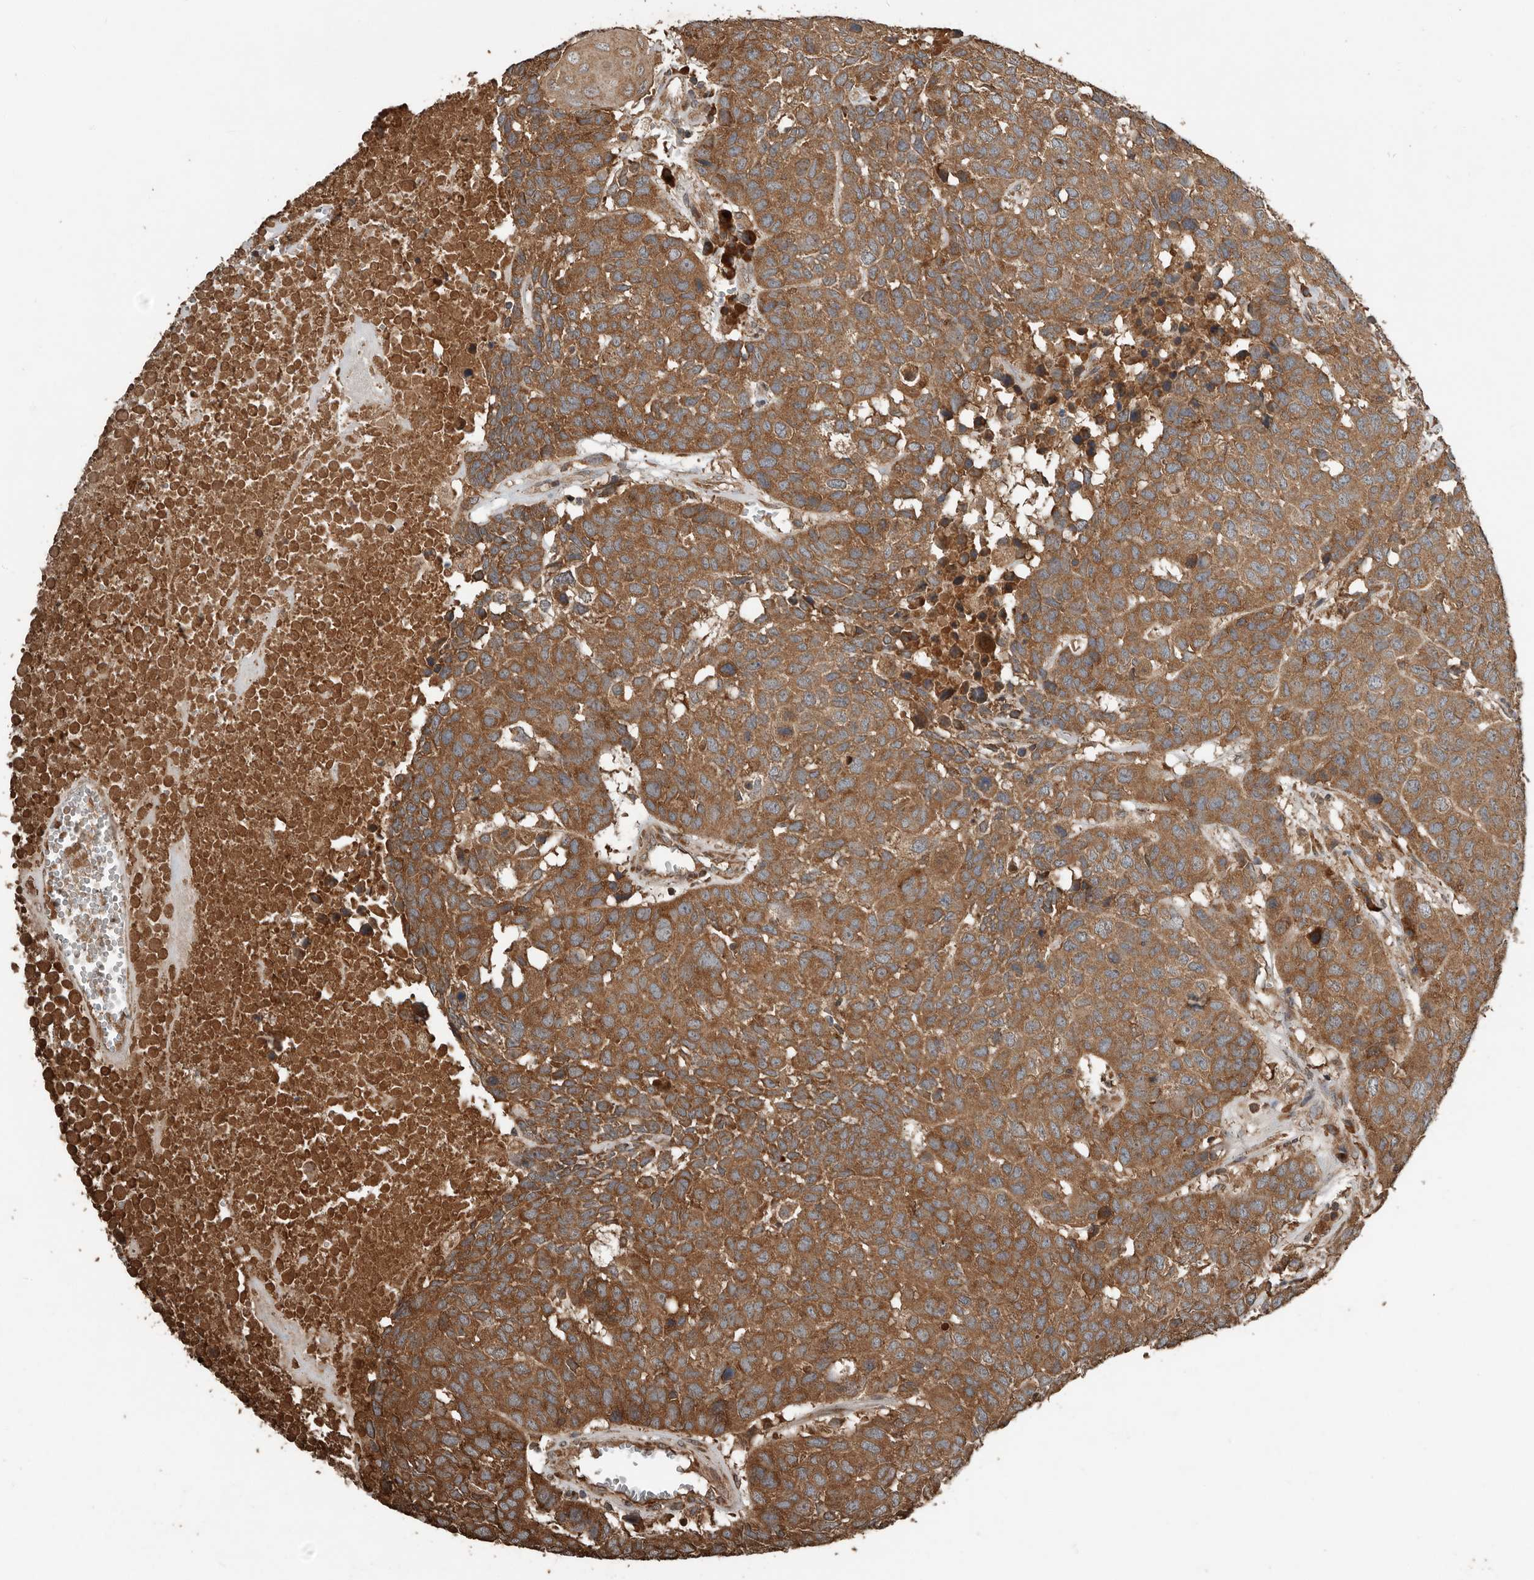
{"staining": {"intensity": "strong", "quantity": ">75%", "location": "cytoplasmic/membranous"}, "tissue": "head and neck cancer", "cell_type": "Tumor cells", "image_type": "cancer", "snomed": [{"axis": "morphology", "description": "Squamous cell carcinoma, NOS"}, {"axis": "topography", "description": "Head-Neck"}], "caption": "Brown immunohistochemical staining in head and neck cancer shows strong cytoplasmic/membranous positivity in approximately >75% of tumor cells.", "gene": "RNF207", "patient": {"sex": "male", "age": 66}}